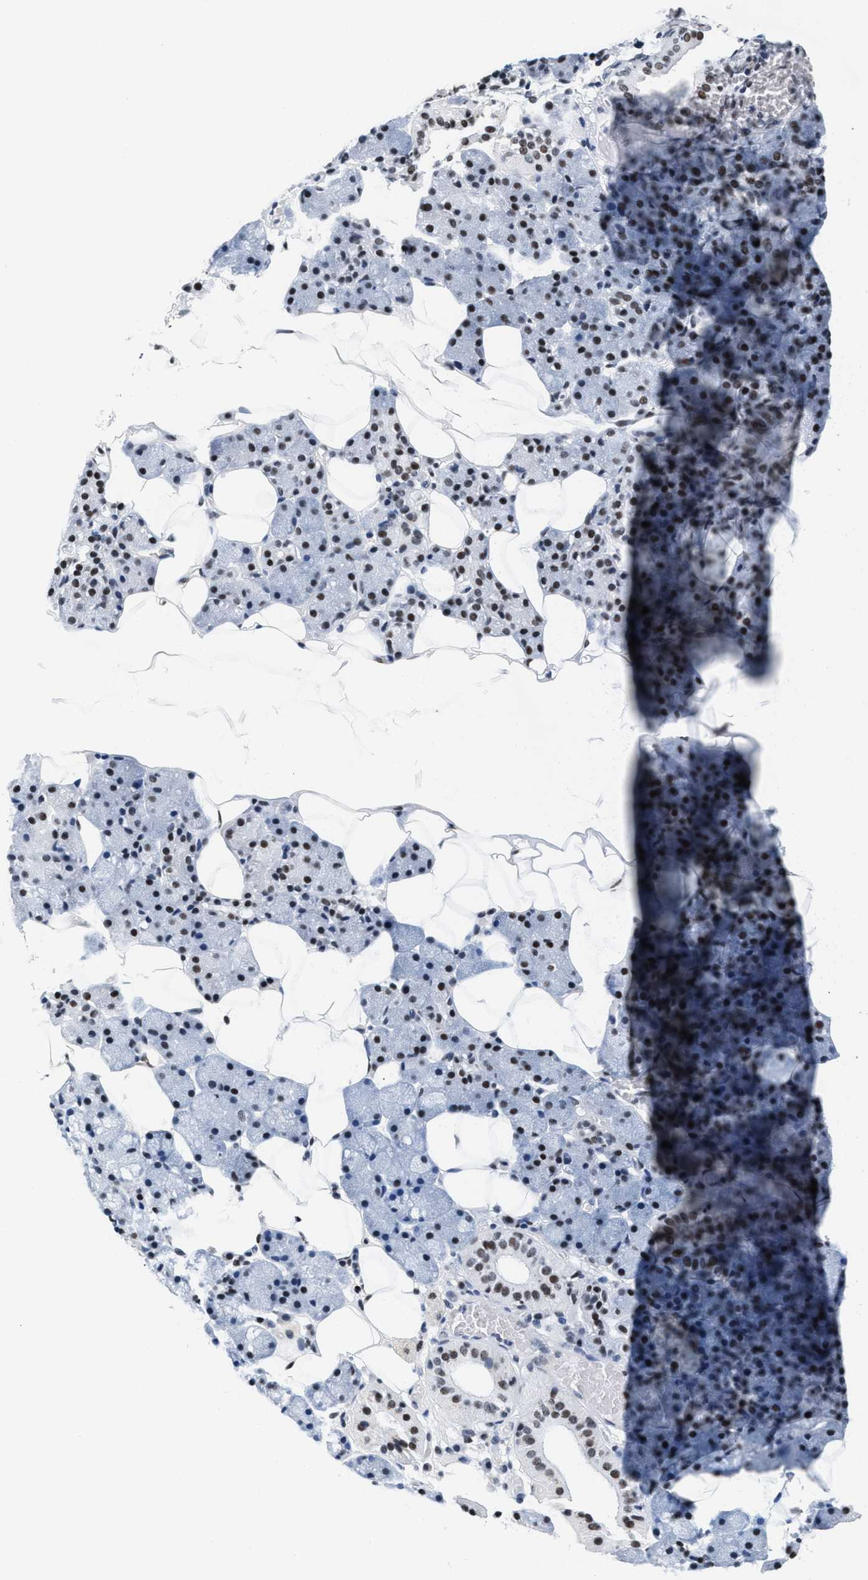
{"staining": {"intensity": "moderate", "quantity": "25%-75%", "location": "nuclear"}, "tissue": "salivary gland", "cell_type": "Glandular cells", "image_type": "normal", "snomed": [{"axis": "morphology", "description": "Normal tissue, NOS"}, {"axis": "topography", "description": "Salivary gland"}], "caption": "Immunohistochemical staining of unremarkable salivary gland reveals 25%-75% levels of moderate nuclear protein staining in approximately 25%-75% of glandular cells. (brown staining indicates protein expression, while blue staining denotes nuclei).", "gene": "RAD50", "patient": {"sex": "female", "age": 33}}